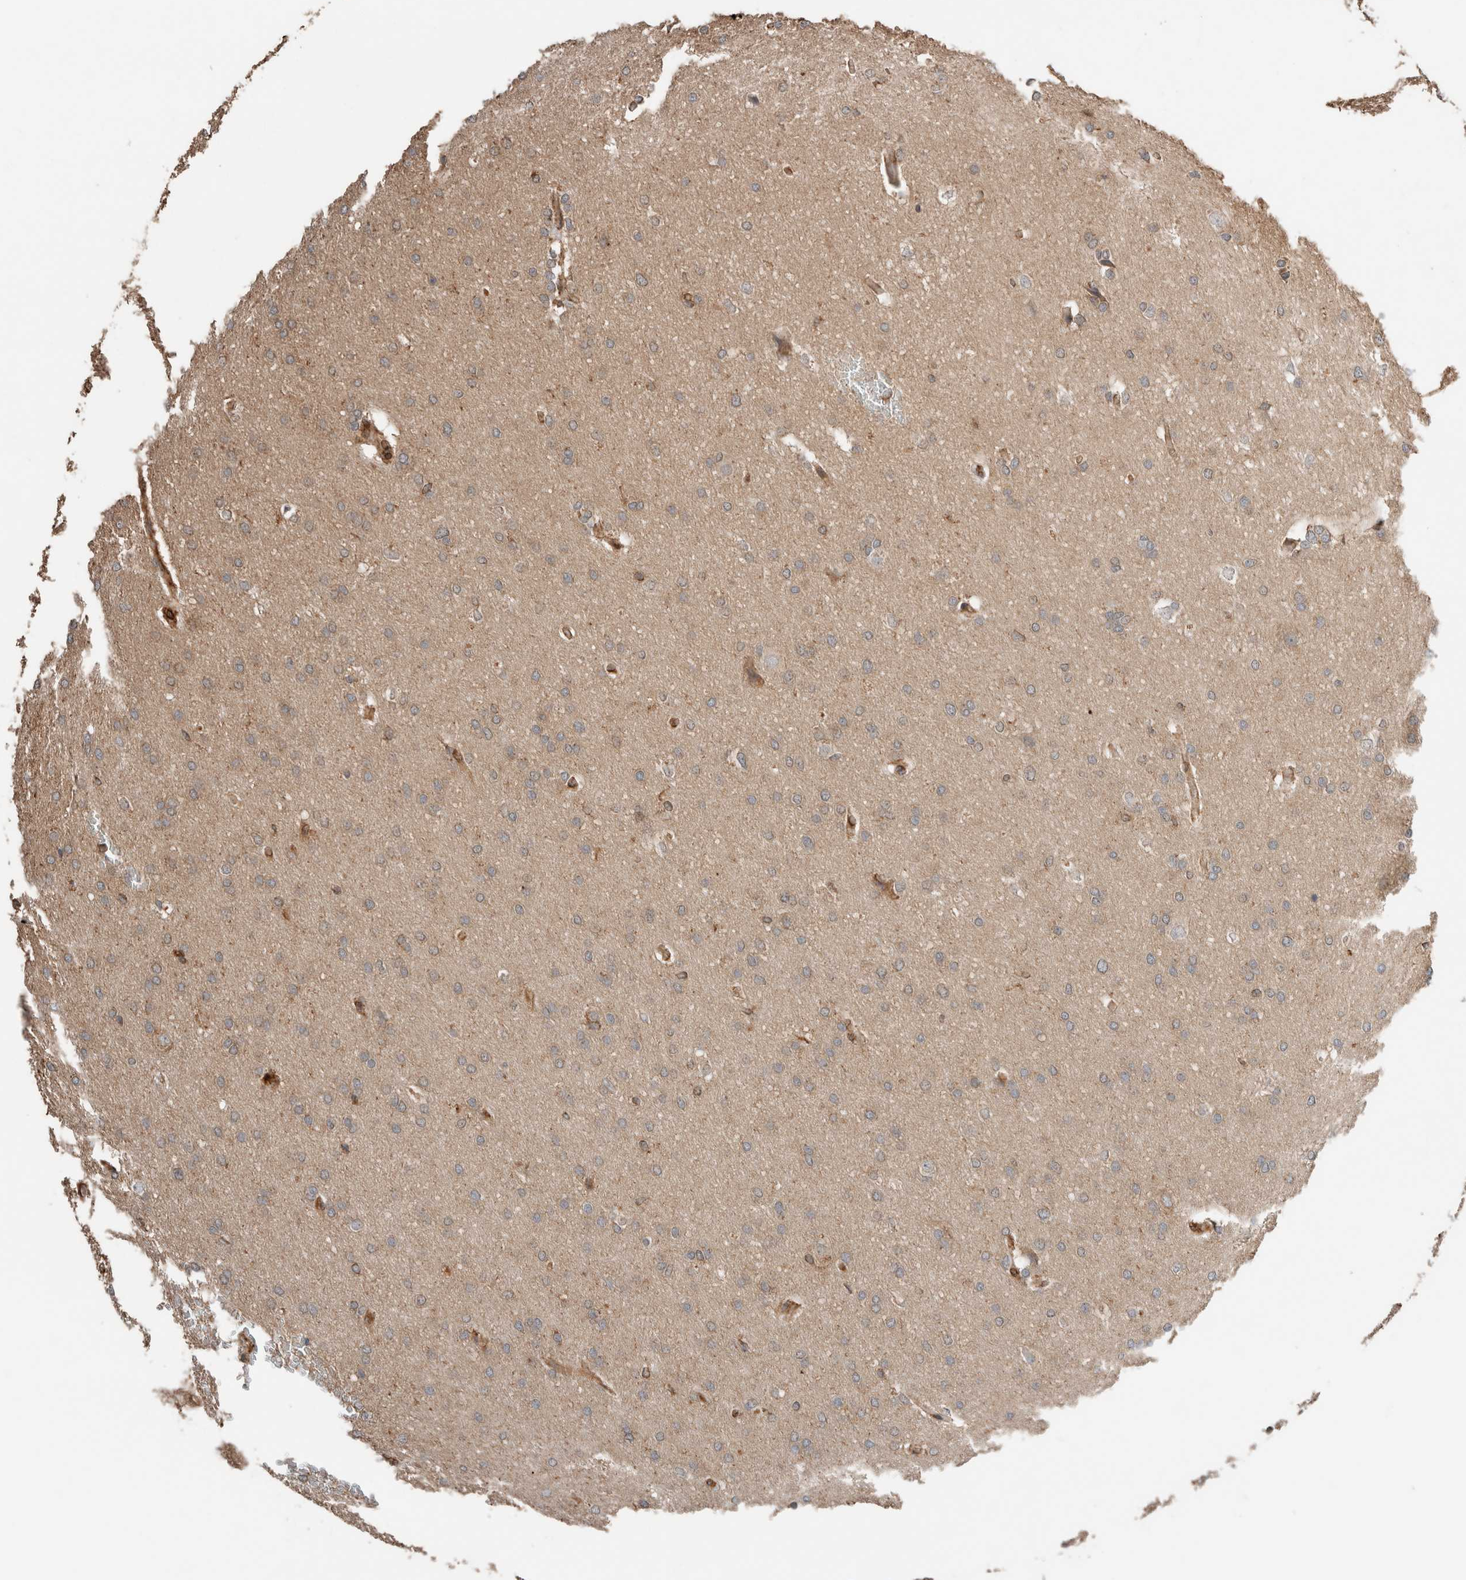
{"staining": {"intensity": "negative", "quantity": "none", "location": "none"}, "tissue": "glioma", "cell_type": "Tumor cells", "image_type": "cancer", "snomed": [{"axis": "morphology", "description": "Glioma, malignant, Low grade"}, {"axis": "topography", "description": "Brain"}], "caption": "DAB immunohistochemical staining of glioma shows no significant staining in tumor cells.", "gene": "ERAP2", "patient": {"sex": "female", "age": 37}}